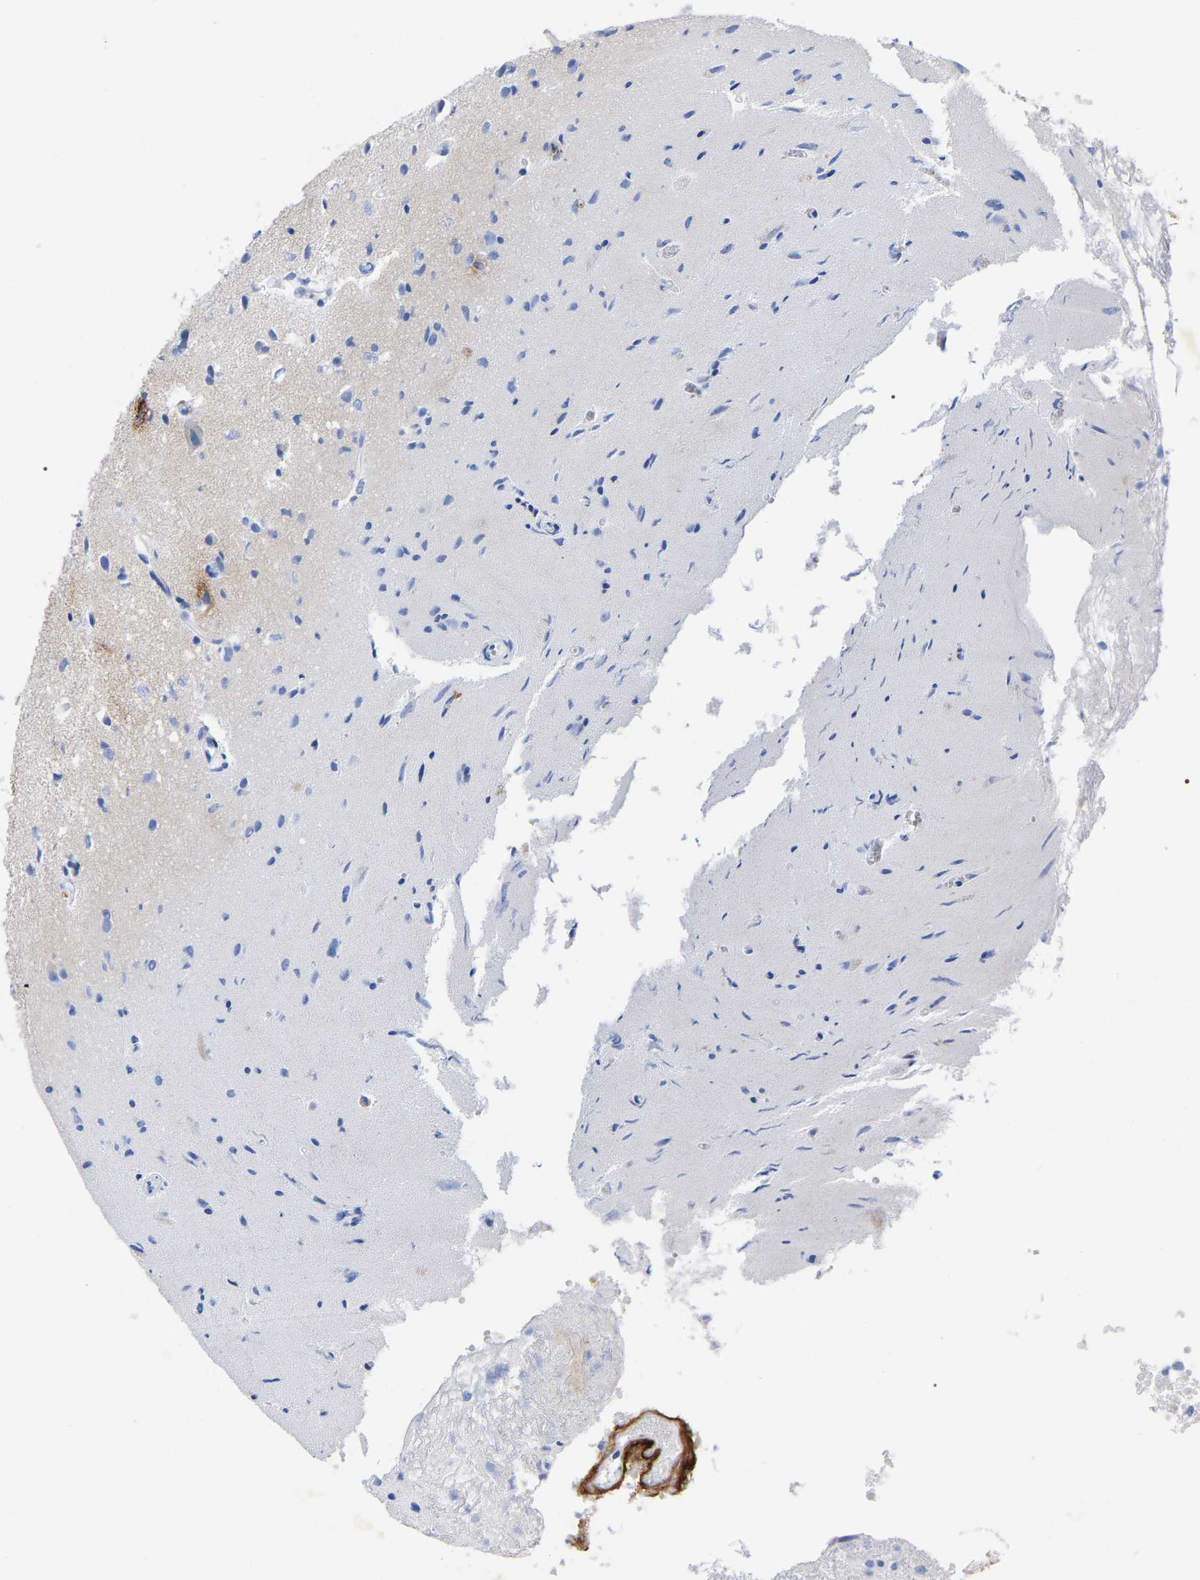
{"staining": {"intensity": "negative", "quantity": "none", "location": "none"}, "tissue": "glioma", "cell_type": "Tumor cells", "image_type": "cancer", "snomed": [{"axis": "morphology", "description": "Glioma, malignant, High grade"}, {"axis": "topography", "description": "Brain"}], "caption": "The IHC image has no significant positivity in tumor cells of glioma tissue.", "gene": "HAPLN1", "patient": {"sex": "female", "age": 59}}